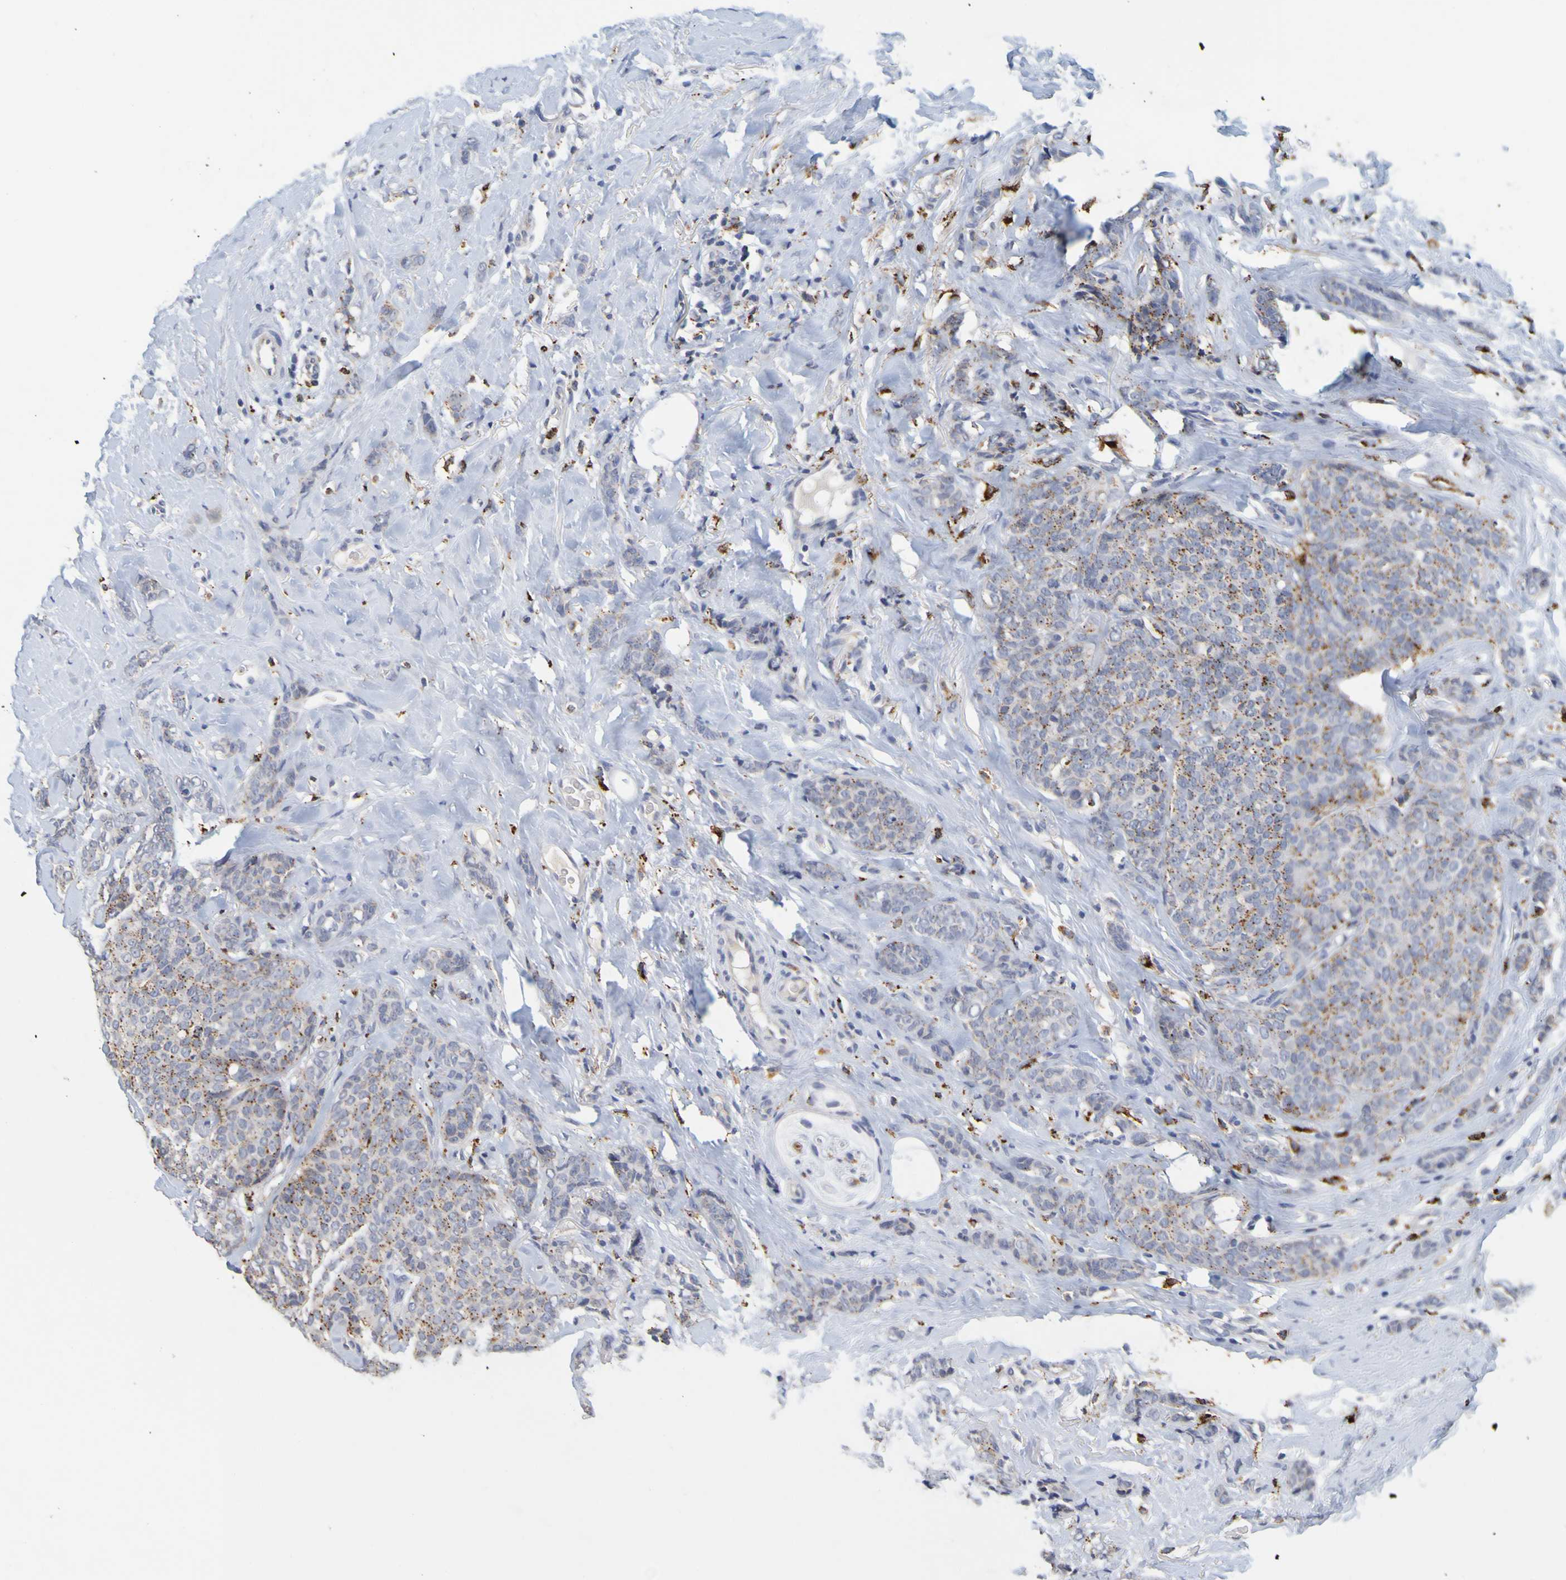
{"staining": {"intensity": "moderate", "quantity": "25%-75%", "location": "cytoplasmic/membranous"}, "tissue": "breast cancer", "cell_type": "Tumor cells", "image_type": "cancer", "snomed": [{"axis": "morphology", "description": "Lobular carcinoma"}, {"axis": "topography", "description": "Skin"}, {"axis": "topography", "description": "Breast"}], "caption": "Moderate cytoplasmic/membranous positivity is present in approximately 25%-75% of tumor cells in breast cancer (lobular carcinoma).", "gene": "TPH1", "patient": {"sex": "female", "age": 46}}